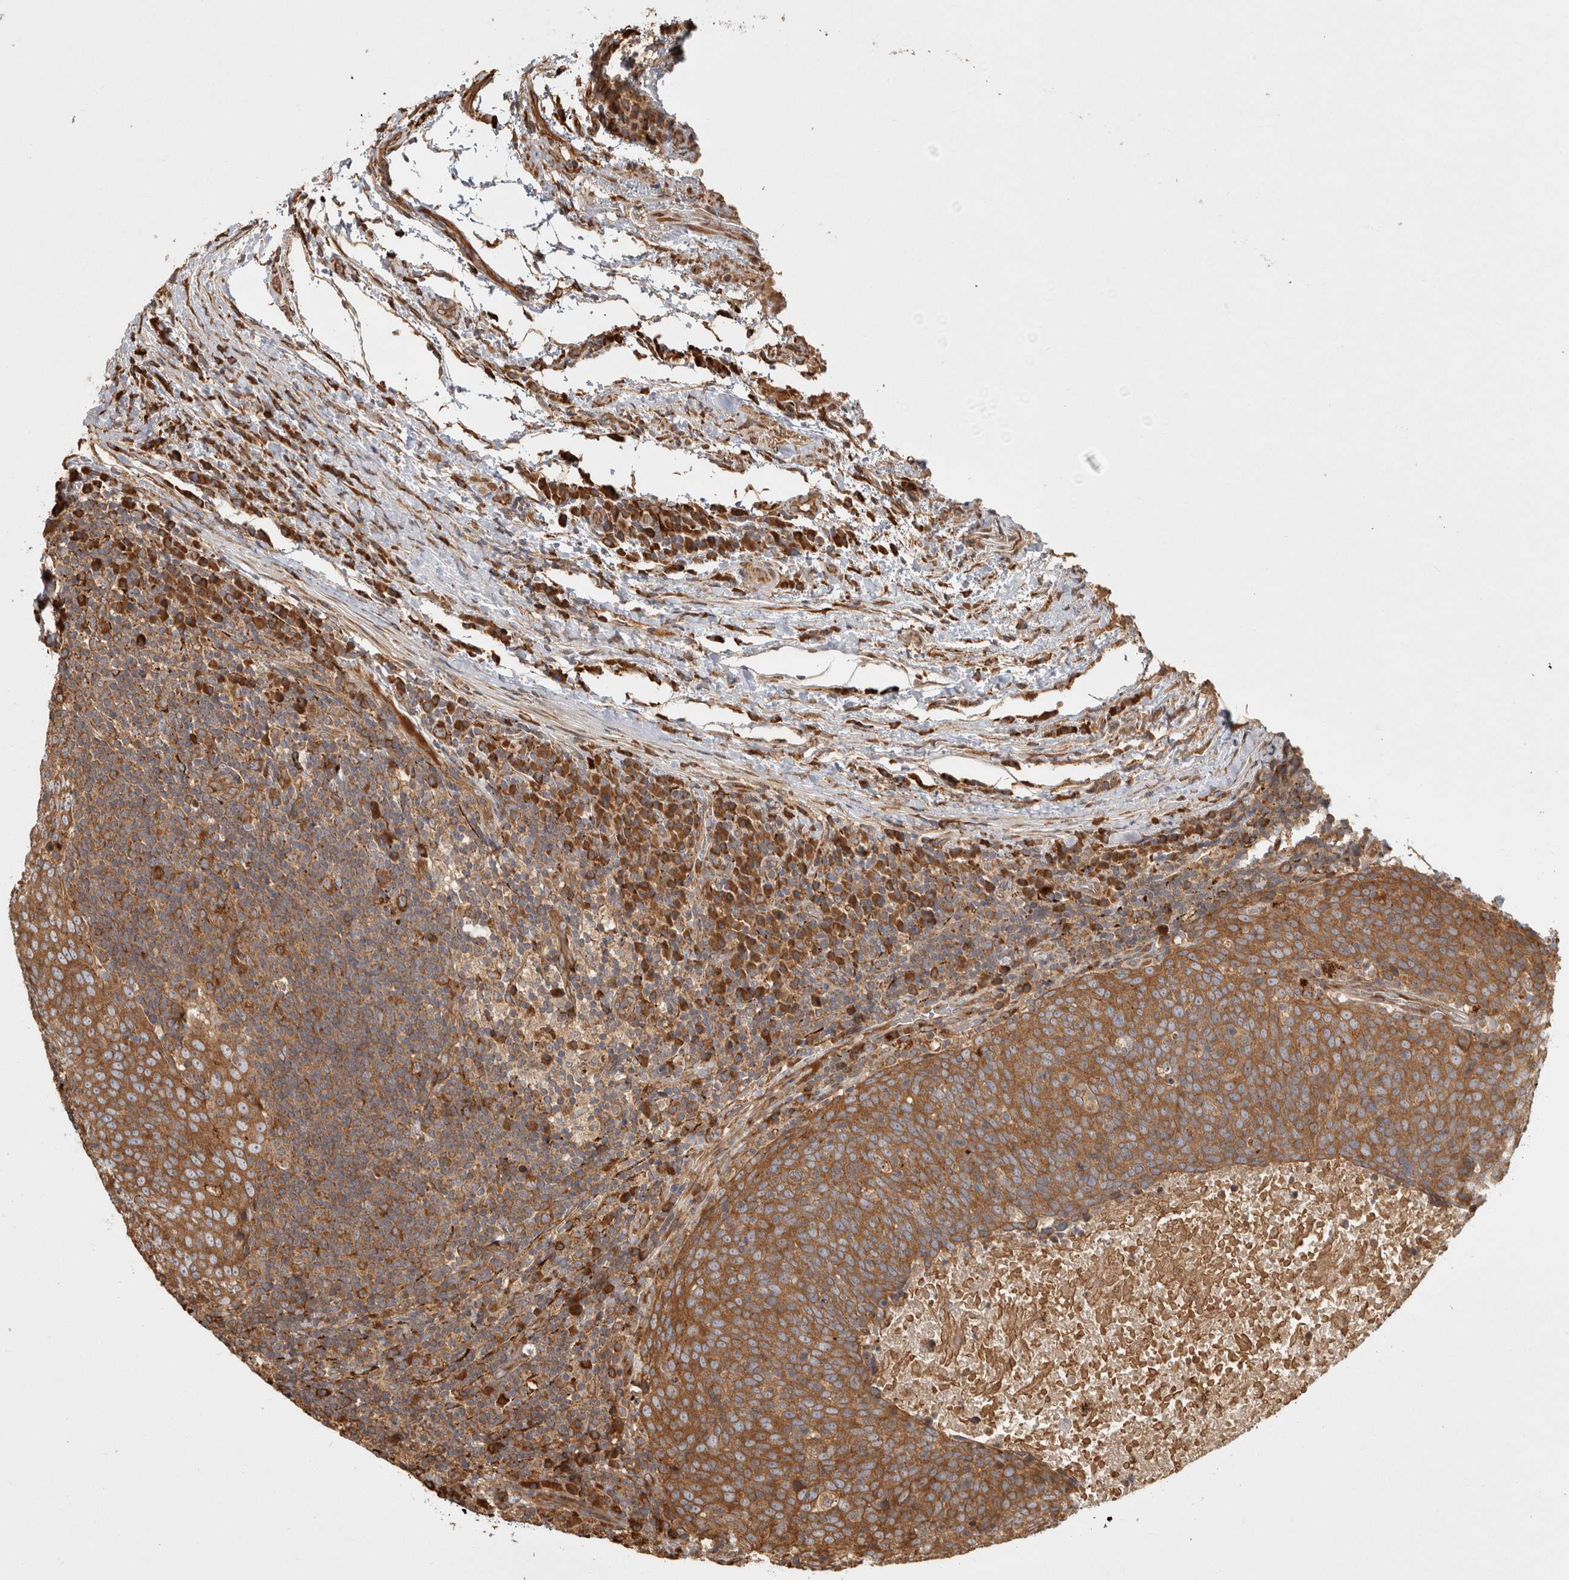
{"staining": {"intensity": "moderate", "quantity": ">75%", "location": "cytoplasmic/membranous"}, "tissue": "head and neck cancer", "cell_type": "Tumor cells", "image_type": "cancer", "snomed": [{"axis": "morphology", "description": "Squamous cell carcinoma, NOS"}, {"axis": "morphology", "description": "Squamous cell carcinoma, metastatic, NOS"}, {"axis": "topography", "description": "Lymph node"}, {"axis": "topography", "description": "Head-Neck"}], "caption": "This is an image of IHC staining of head and neck cancer (squamous cell carcinoma), which shows moderate positivity in the cytoplasmic/membranous of tumor cells.", "gene": "CAMSAP2", "patient": {"sex": "male", "age": 62}}